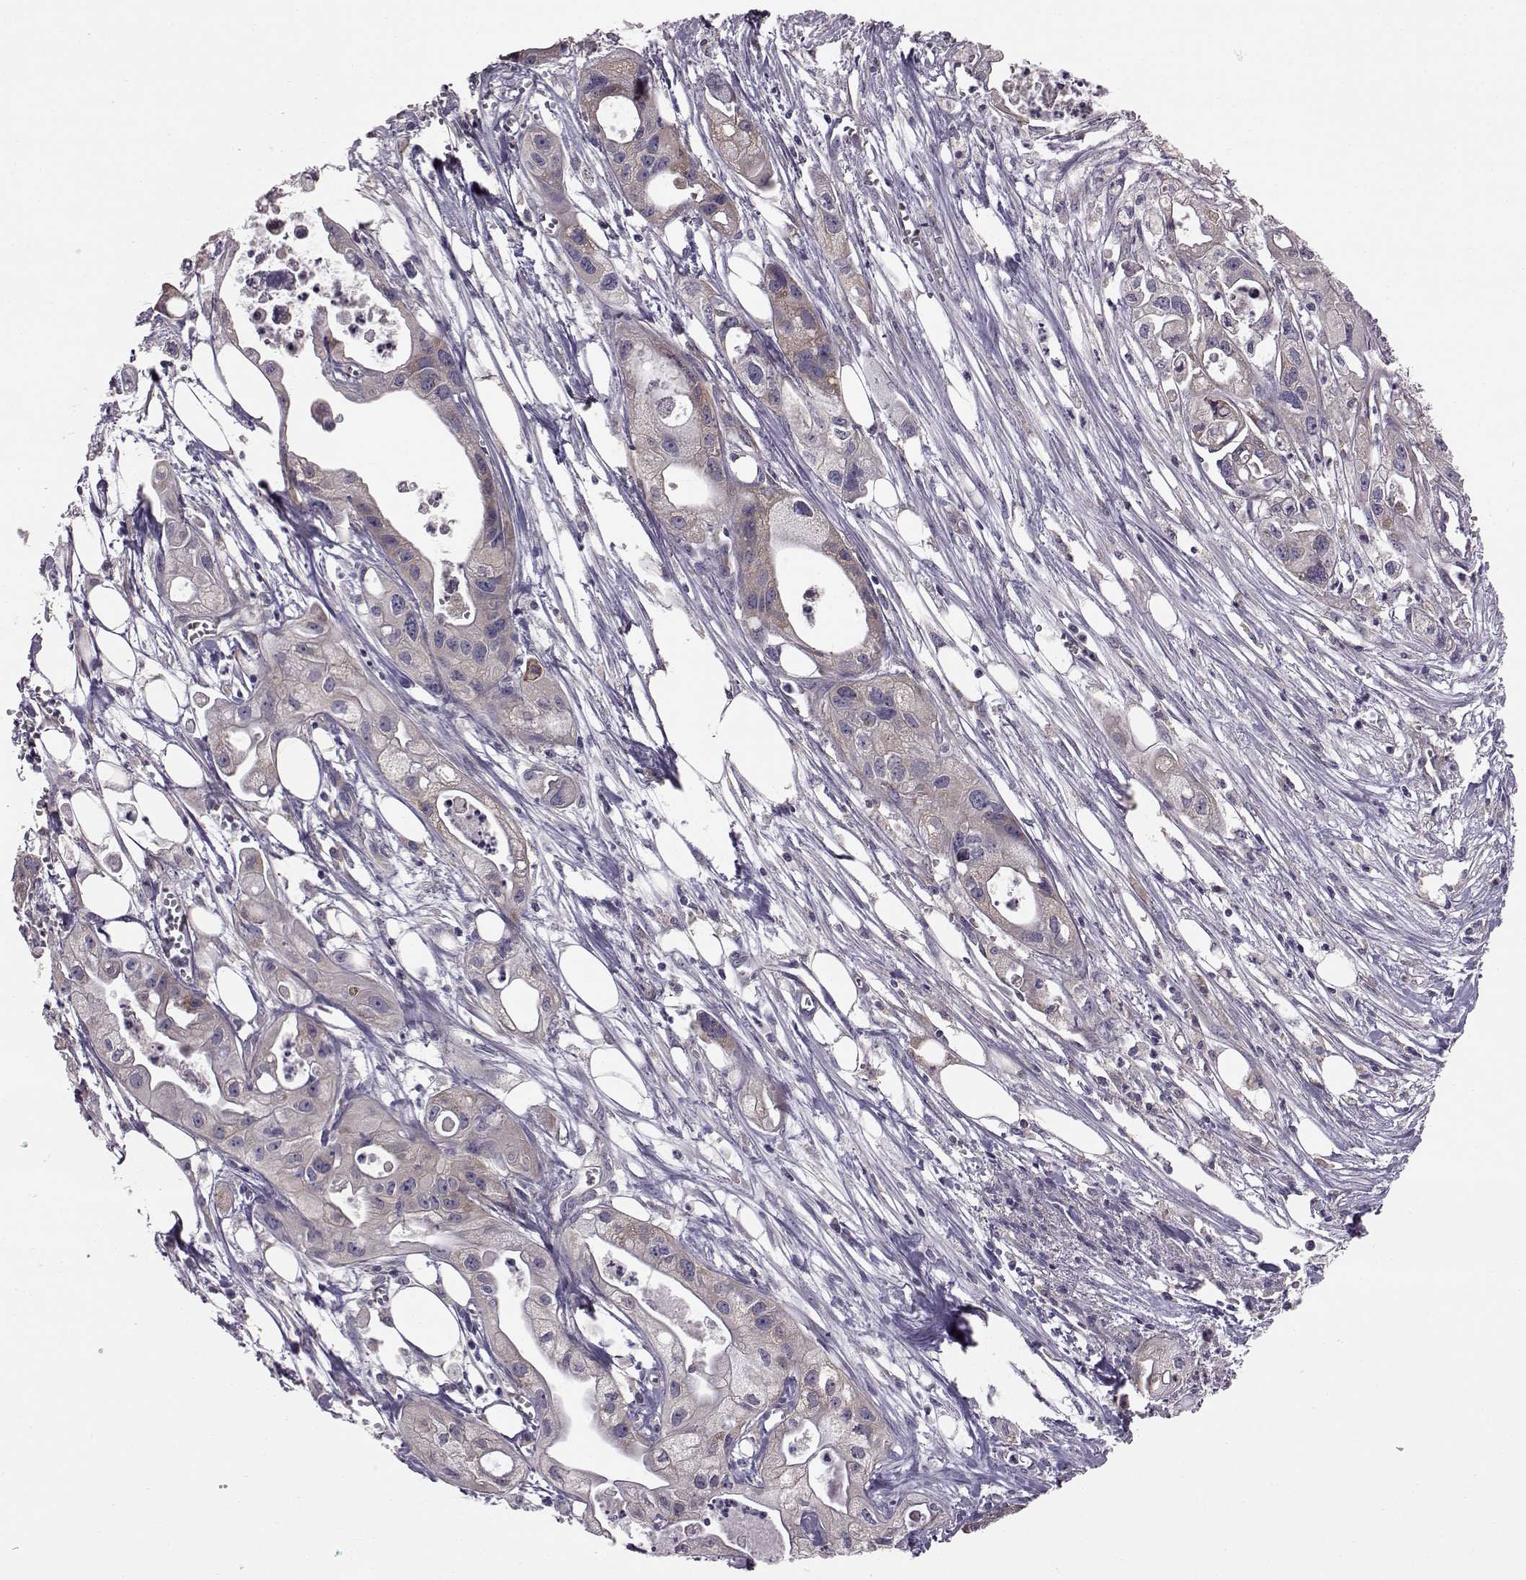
{"staining": {"intensity": "negative", "quantity": "none", "location": "none"}, "tissue": "pancreatic cancer", "cell_type": "Tumor cells", "image_type": "cancer", "snomed": [{"axis": "morphology", "description": "Adenocarcinoma, NOS"}, {"axis": "topography", "description": "Pancreas"}], "caption": "The IHC photomicrograph has no significant staining in tumor cells of adenocarcinoma (pancreatic) tissue.", "gene": "ADGRG2", "patient": {"sex": "male", "age": 70}}